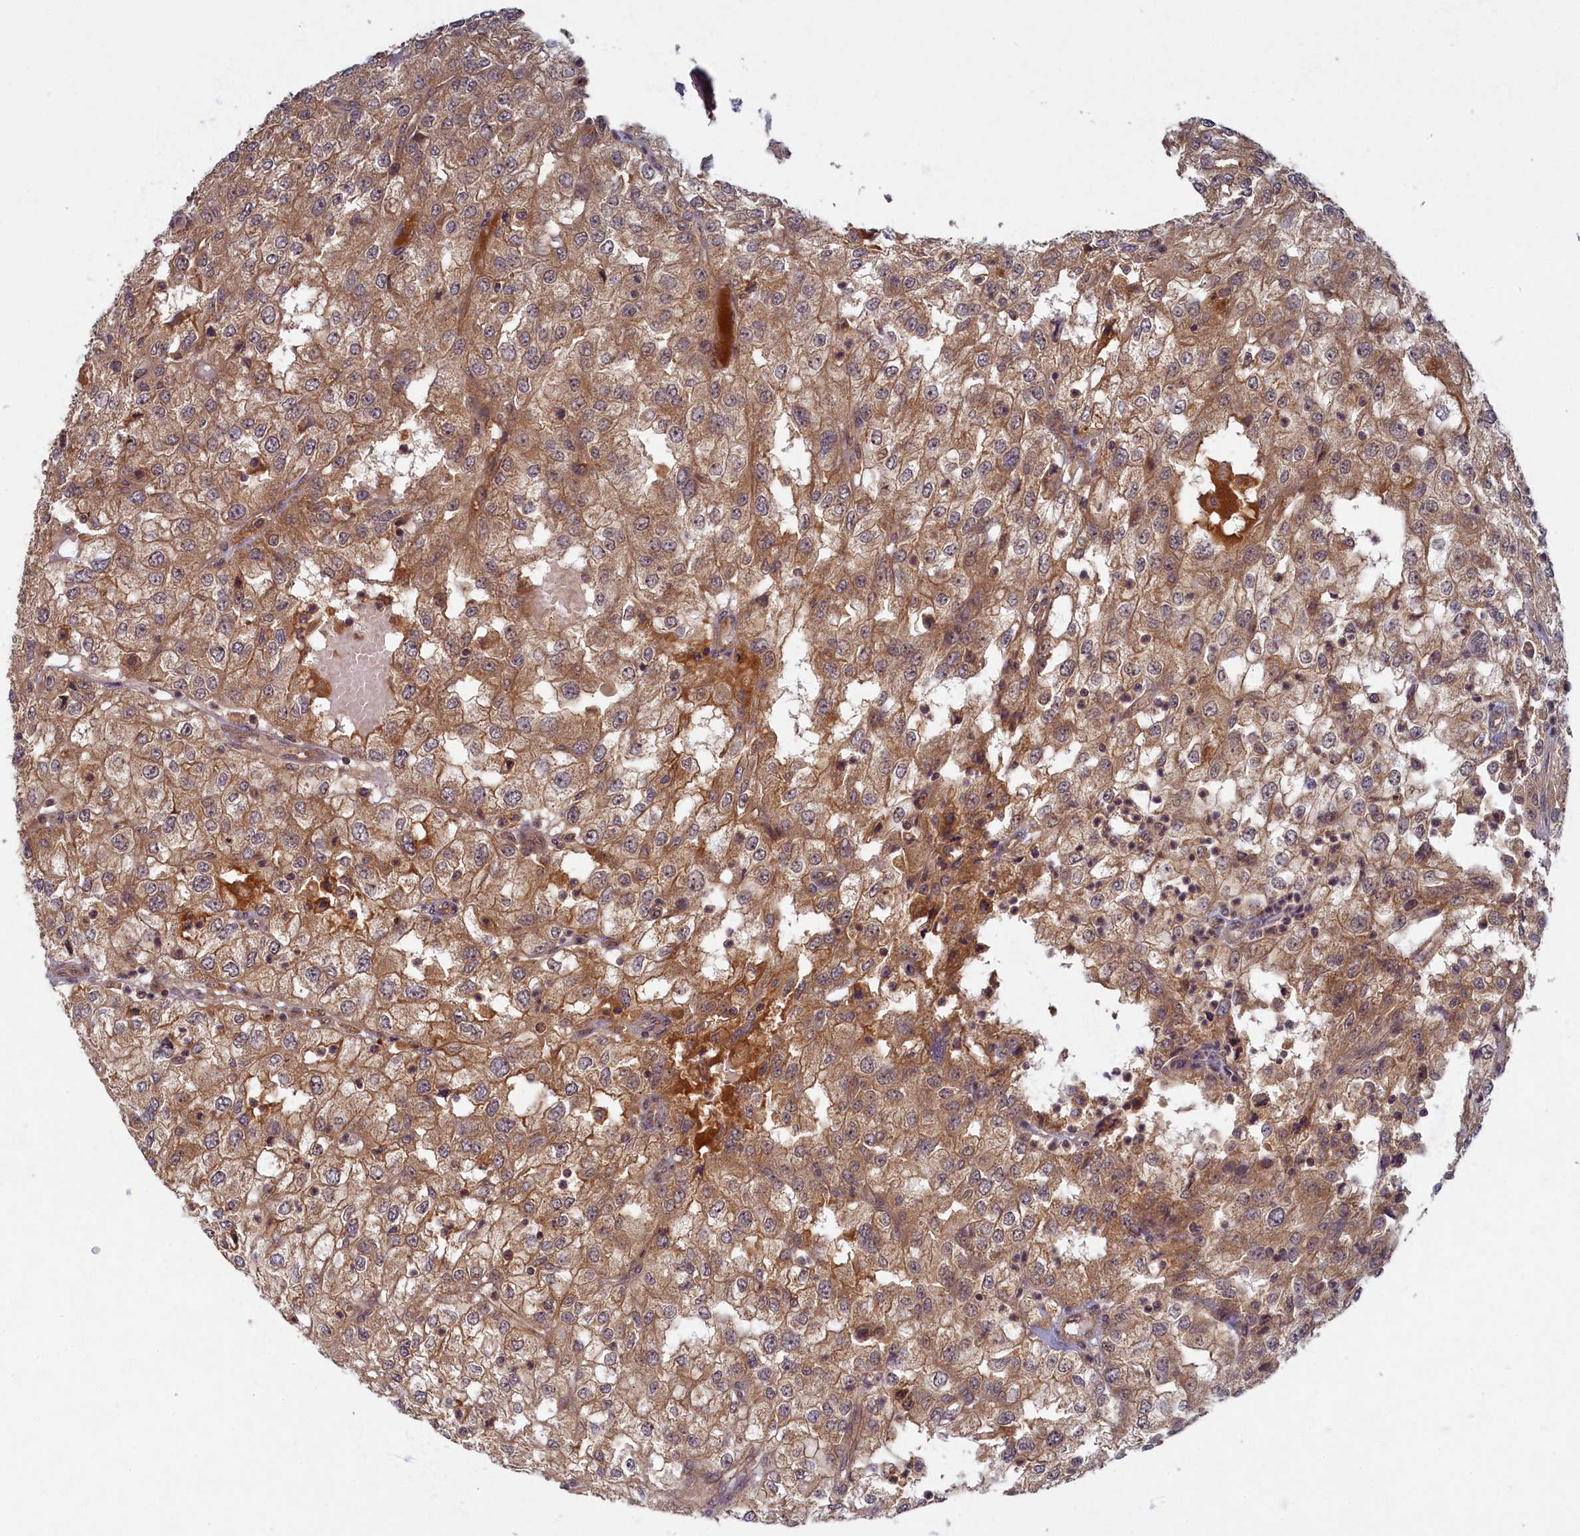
{"staining": {"intensity": "moderate", "quantity": ">75%", "location": "cytoplasmic/membranous"}, "tissue": "renal cancer", "cell_type": "Tumor cells", "image_type": "cancer", "snomed": [{"axis": "morphology", "description": "Adenocarcinoma, NOS"}, {"axis": "topography", "description": "Kidney"}], "caption": "Human renal adenocarcinoma stained for a protein (brown) reveals moderate cytoplasmic/membranous positive staining in approximately >75% of tumor cells.", "gene": "BICD1", "patient": {"sex": "female", "age": 54}}